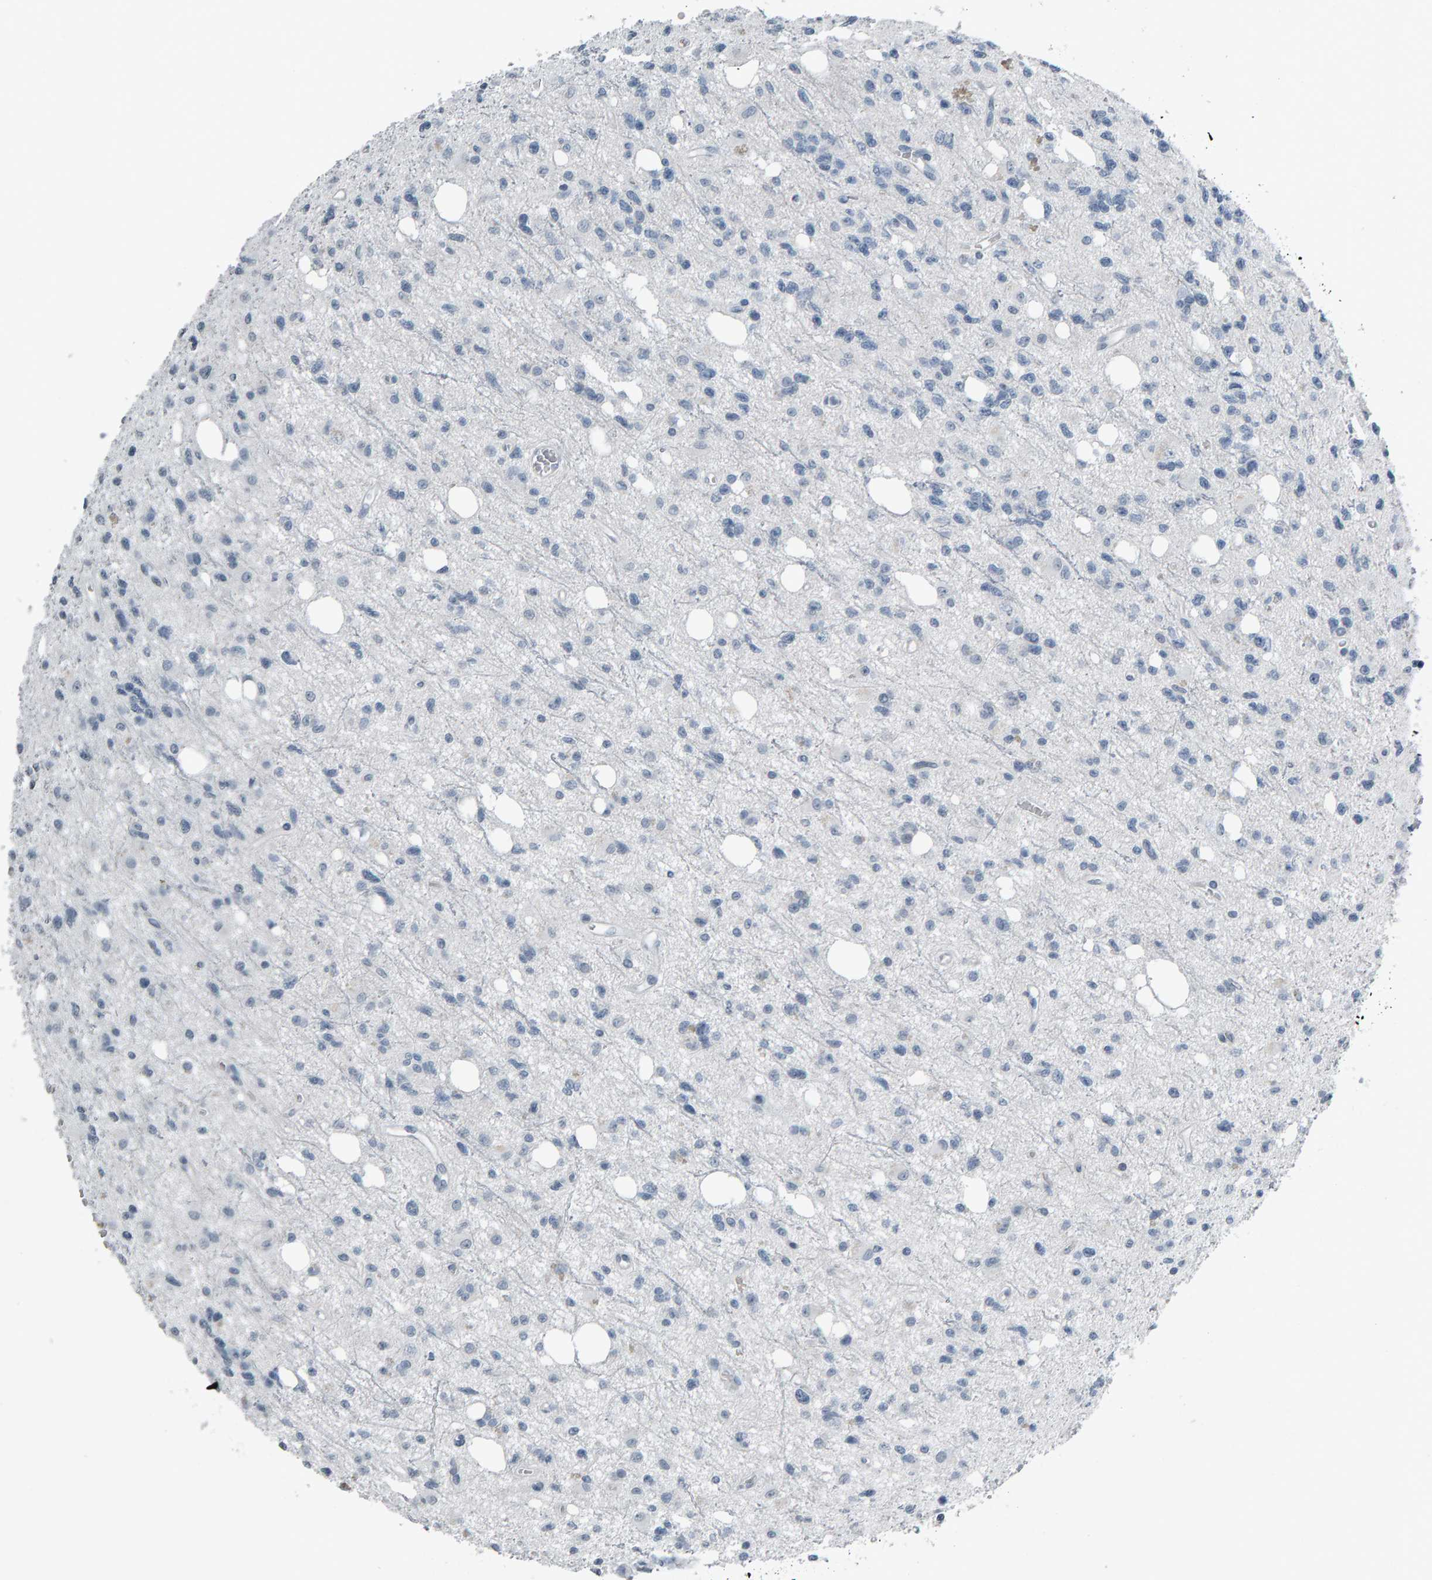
{"staining": {"intensity": "negative", "quantity": "none", "location": "none"}, "tissue": "glioma", "cell_type": "Tumor cells", "image_type": "cancer", "snomed": [{"axis": "morphology", "description": "Glioma, malignant, High grade"}, {"axis": "topography", "description": "Brain"}], "caption": "Glioma was stained to show a protein in brown. There is no significant positivity in tumor cells. (DAB (3,3'-diaminobenzidine) immunohistochemistry (IHC), high magnification).", "gene": "PYY", "patient": {"sex": "female", "age": 62}}